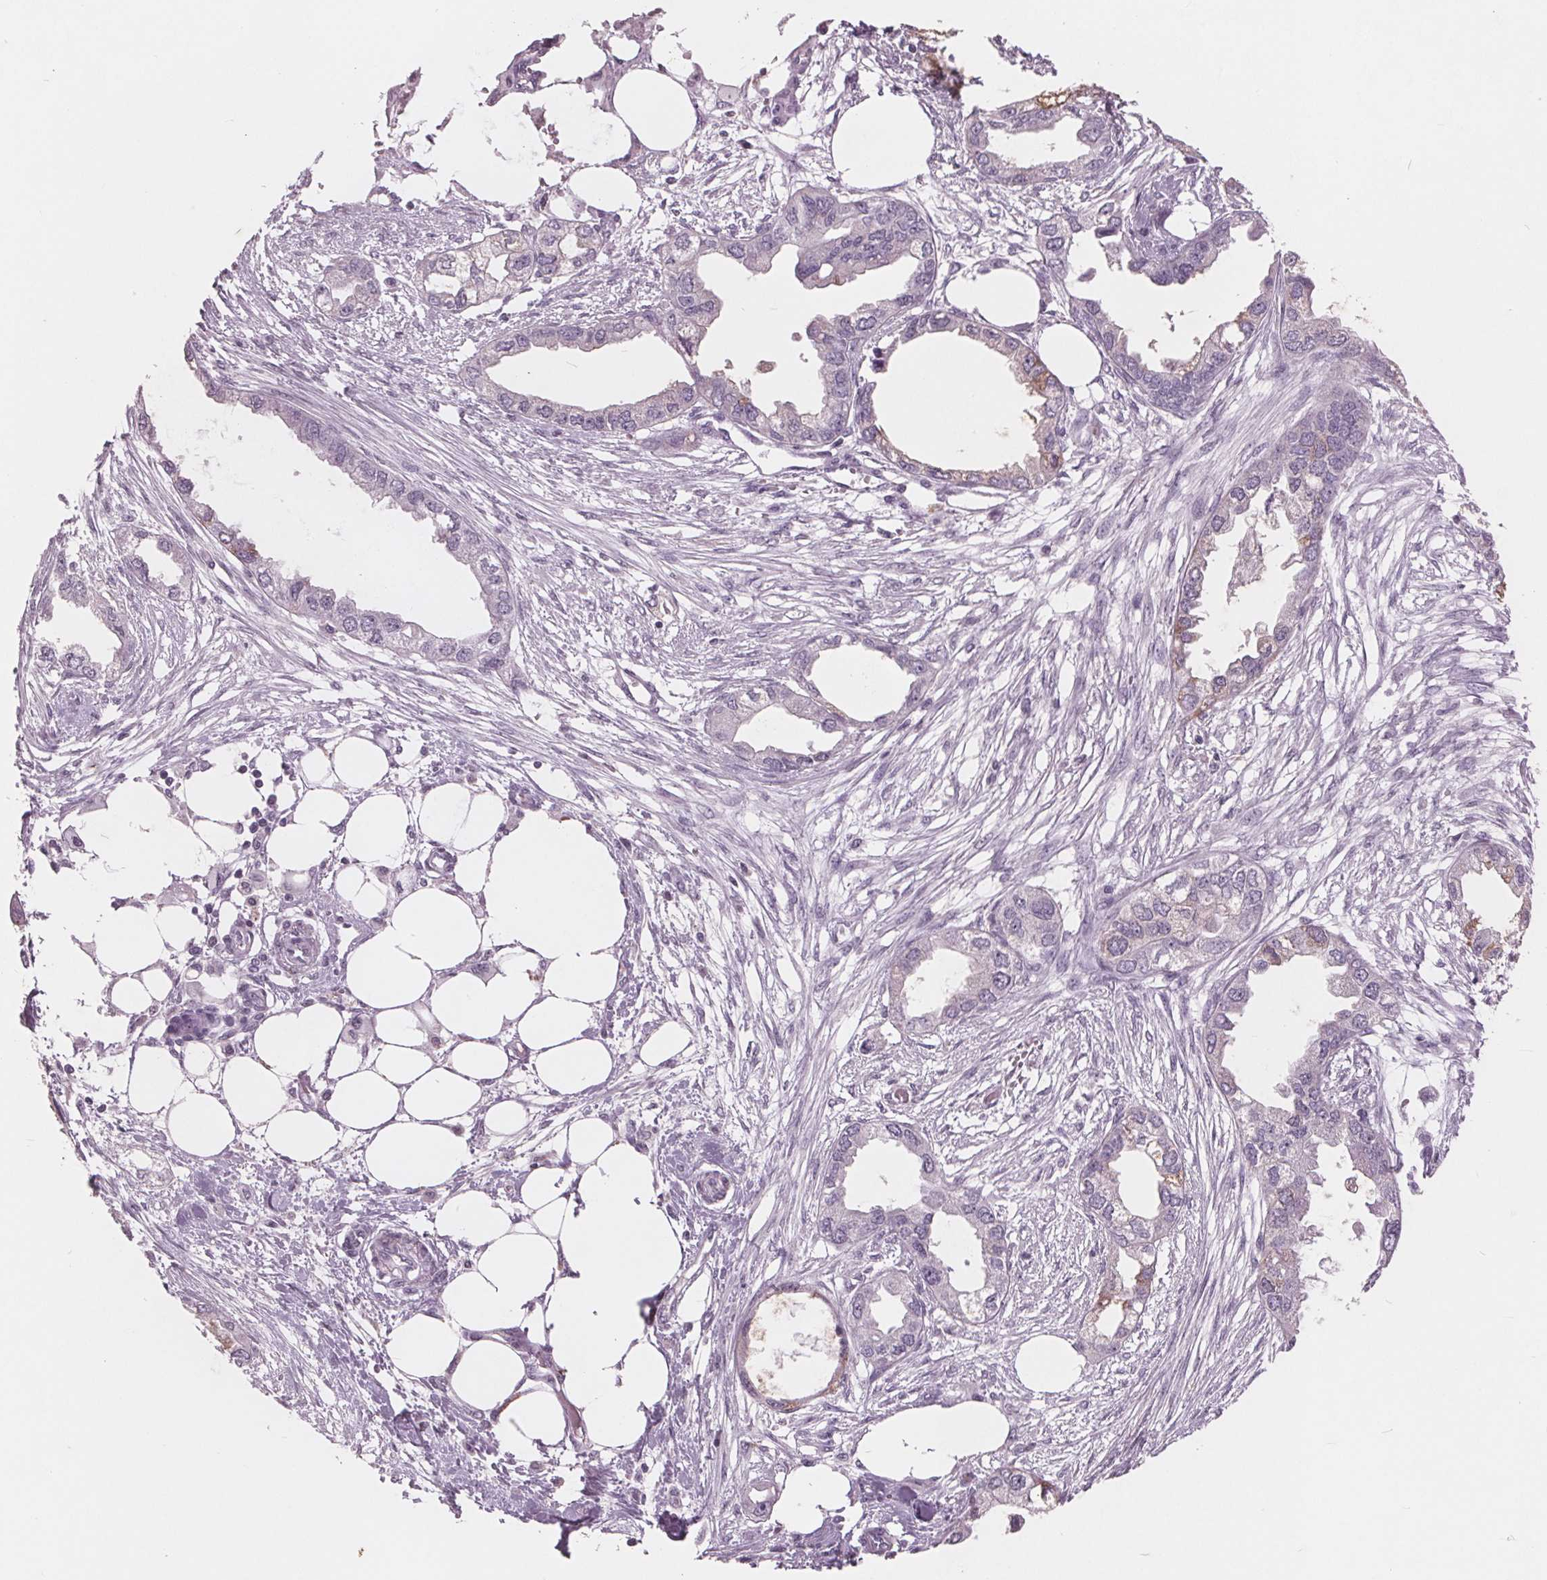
{"staining": {"intensity": "weak", "quantity": "<25%", "location": "cytoplasmic/membranous"}, "tissue": "endometrial cancer", "cell_type": "Tumor cells", "image_type": "cancer", "snomed": [{"axis": "morphology", "description": "Adenocarcinoma, NOS"}, {"axis": "morphology", "description": "Adenocarcinoma, metastatic, NOS"}, {"axis": "topography", "description": "Adipose tissue"}, {"axis": "topography", "description": "Endometrium"}], "caption": "Tumor cells are negative for brown protein staining in endometrial cancer.", "gene": "PTPN14", "patient": {"sex": "female", "age": 67}}